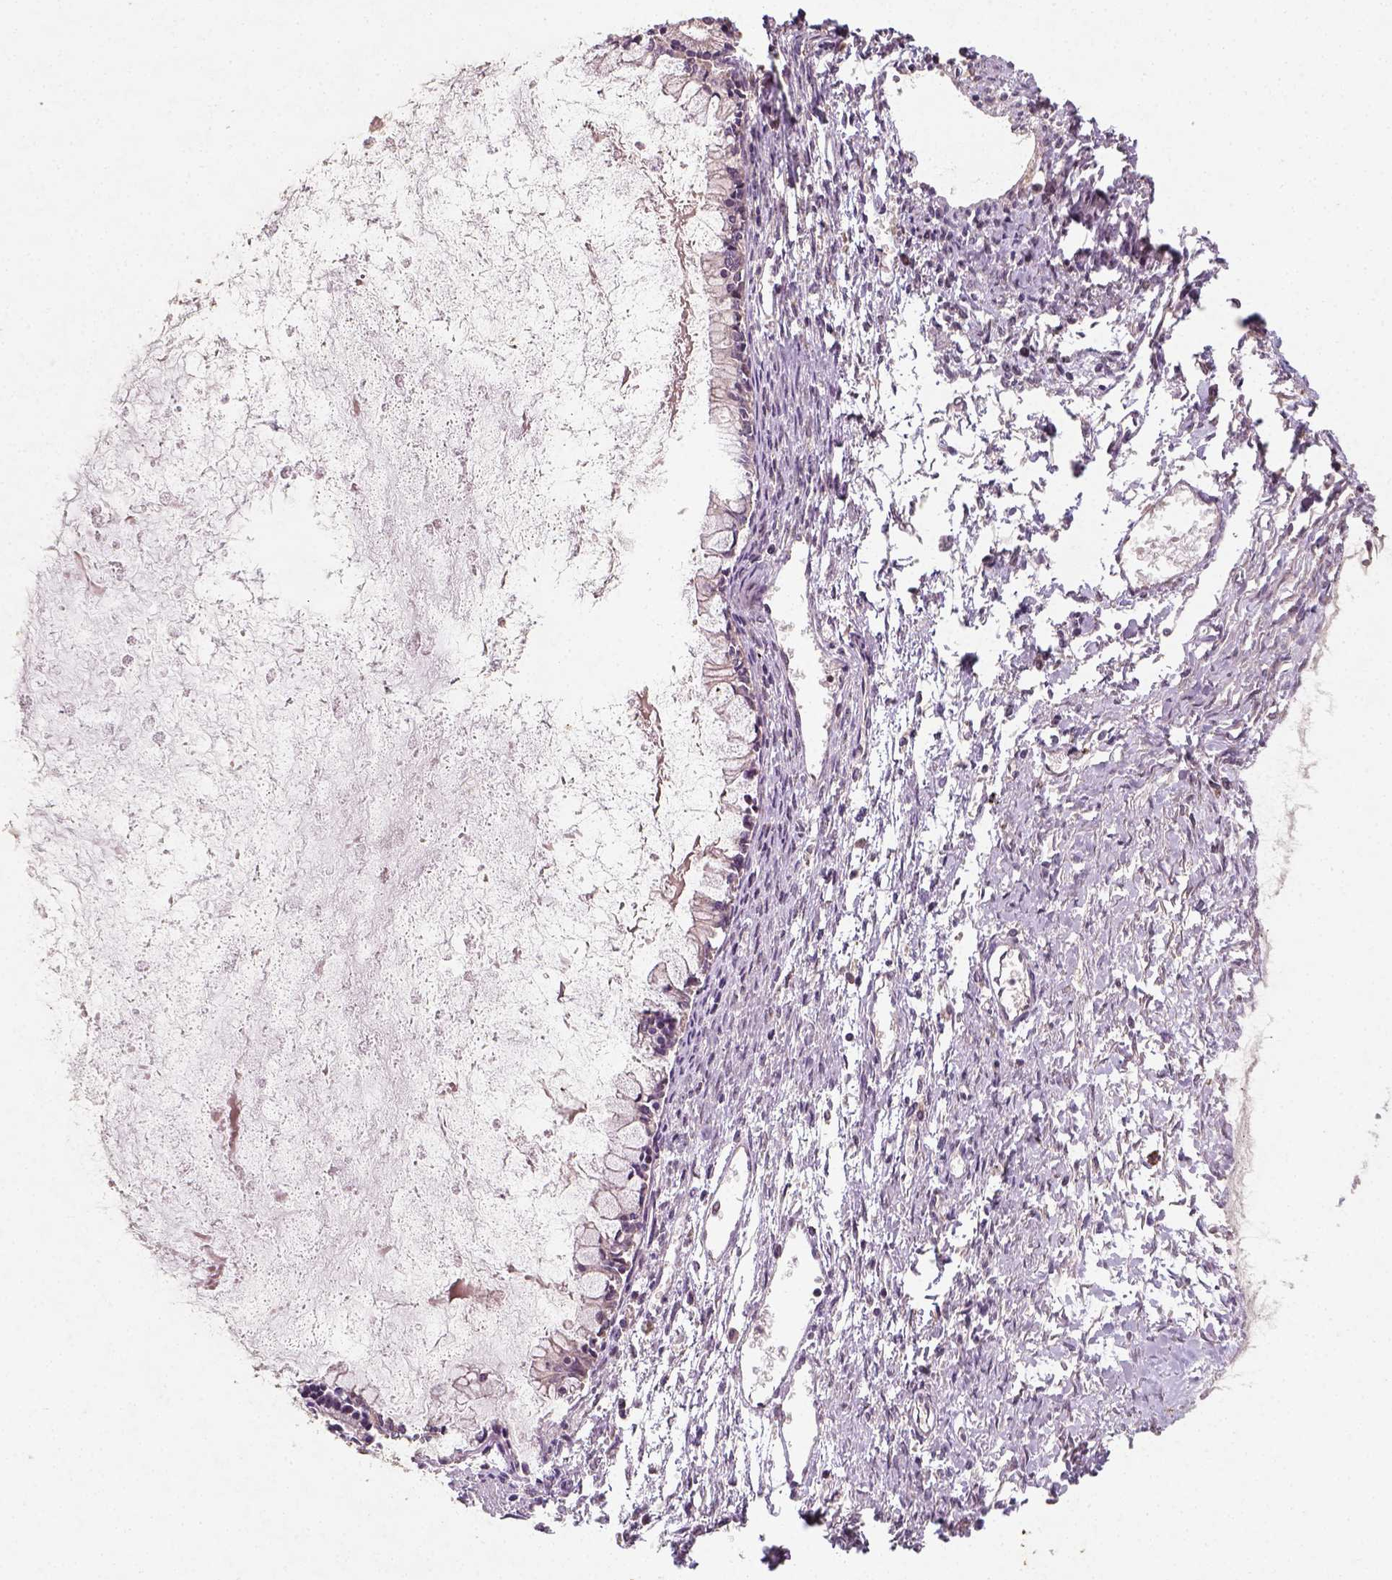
{"staining": {"intensity": "negative", "quantity": "none", "location": "none"}, "tissue": "ovarian cancer", "cell_type": "Tumor cells", "image_type": "cancer", "snomed": [{"axis": "morphology", "description": "Cystadenocarcinoma, mucinous, NOS"}, {"axis": "topography", "description": "Ovary"}], "caption": "Immunohistochemistry (IHC) of human ovarian mucinous cystadenocarcinoma reveals no staining in tumor cells.", "gene": "CAMKK1", "patient": {"sex": "female", "age": 67}}